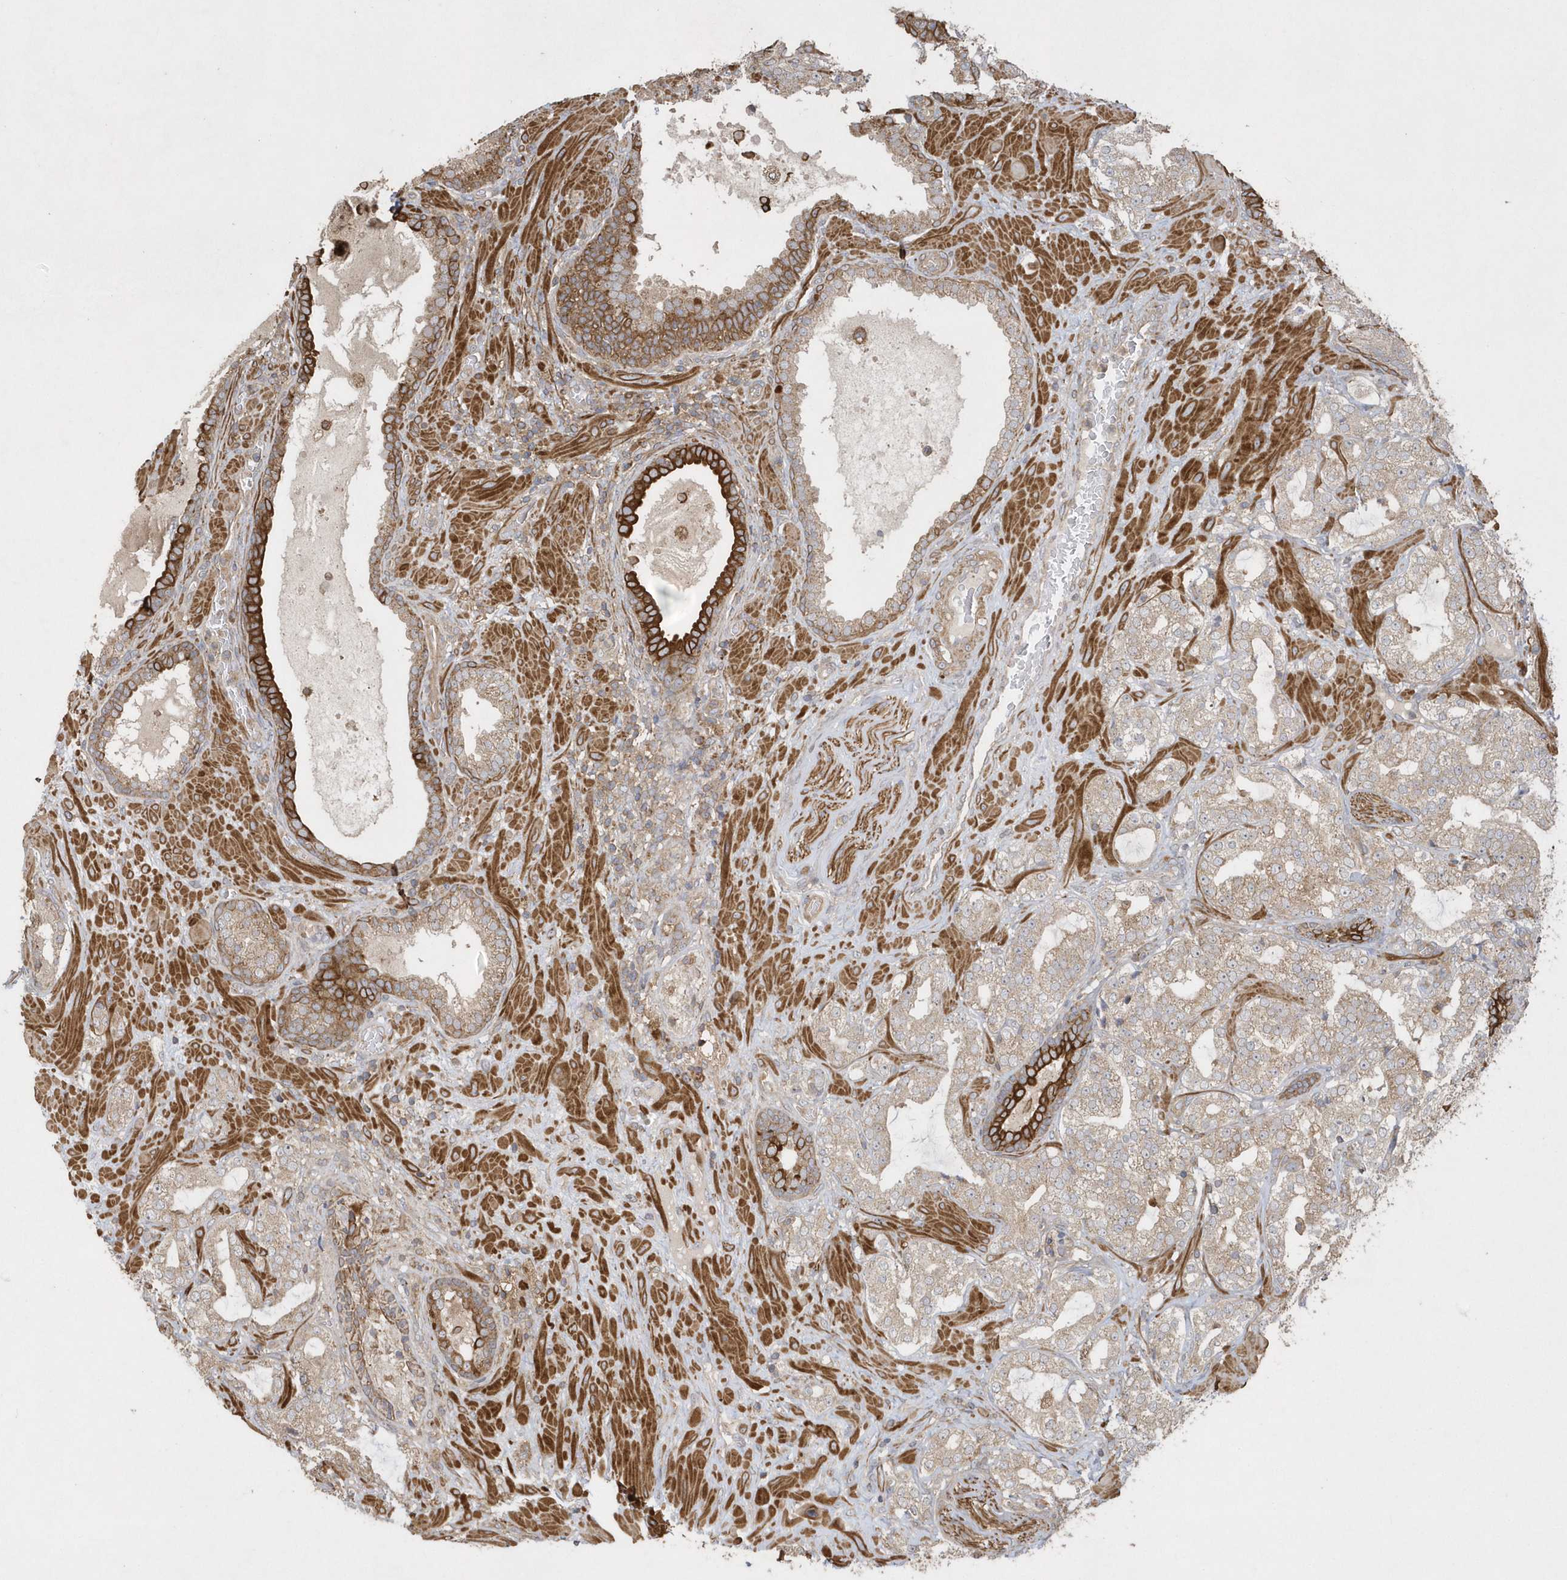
{"staining": {"intensity": "strong", "quantity": "<25%", "location": "cytoplasmic/membranous"}, "tissue": "prostate cancer", "cell_type": "Tumor cells", "image_type": "cancer", "snomed": [{"axis": "morphology", "description": "Adenocarcinoma, High grade"}, {"axis": "topography", "description": "Prostate"}], "caption": "An image of human prostate high-grade adenocarcinoma stained for a protein reveals strong cytoplasmic/membranous brown staining in tumor cells. (DAB (3,3'-diaminobenzidine) = brown stain, brightfield microscopy at high magnification).", "gene": "SENP8", "patient": {"sex": "male", "age": 64}}